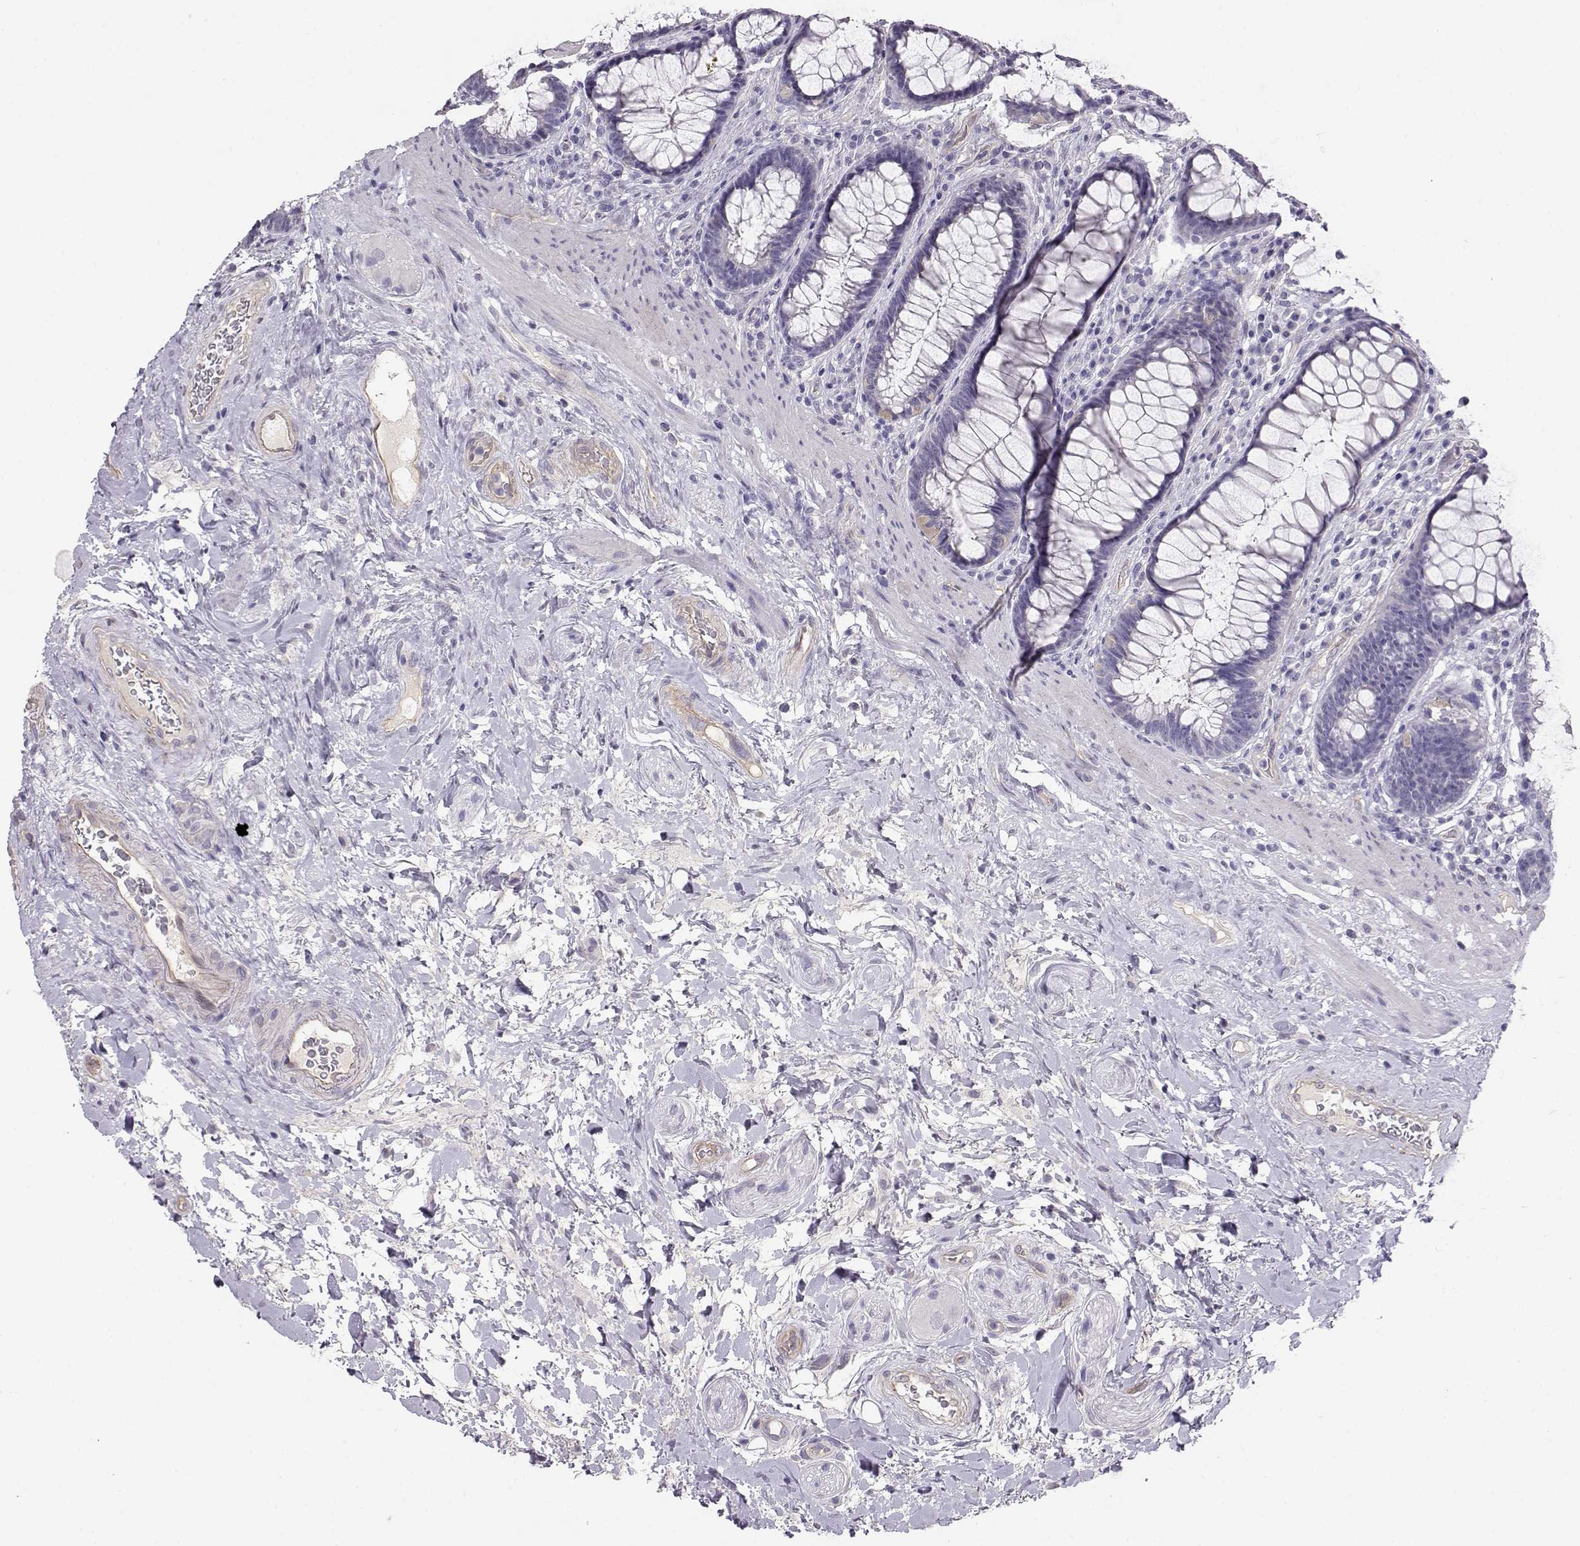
{"staining": {"intensity": "negative", "quantity": "none", "location": "none"}, "tissue": "rectum", "cell_type": "Glandular cells", "image_type": "normal", "snomed": [{"axis": "morphology", "description": "Normal tissue, NOS"}, {"axis": "topography", "description": "Rectum"}], "caption": "Immunohistochemical staining of benign human rectum reveals no significant expression in glandular cells. (Immunohistochemistry (ihc), brightfield microscopy, high magnification).", "gene": "ENDOU", "patient": {"sex": "male", "age": 72}}